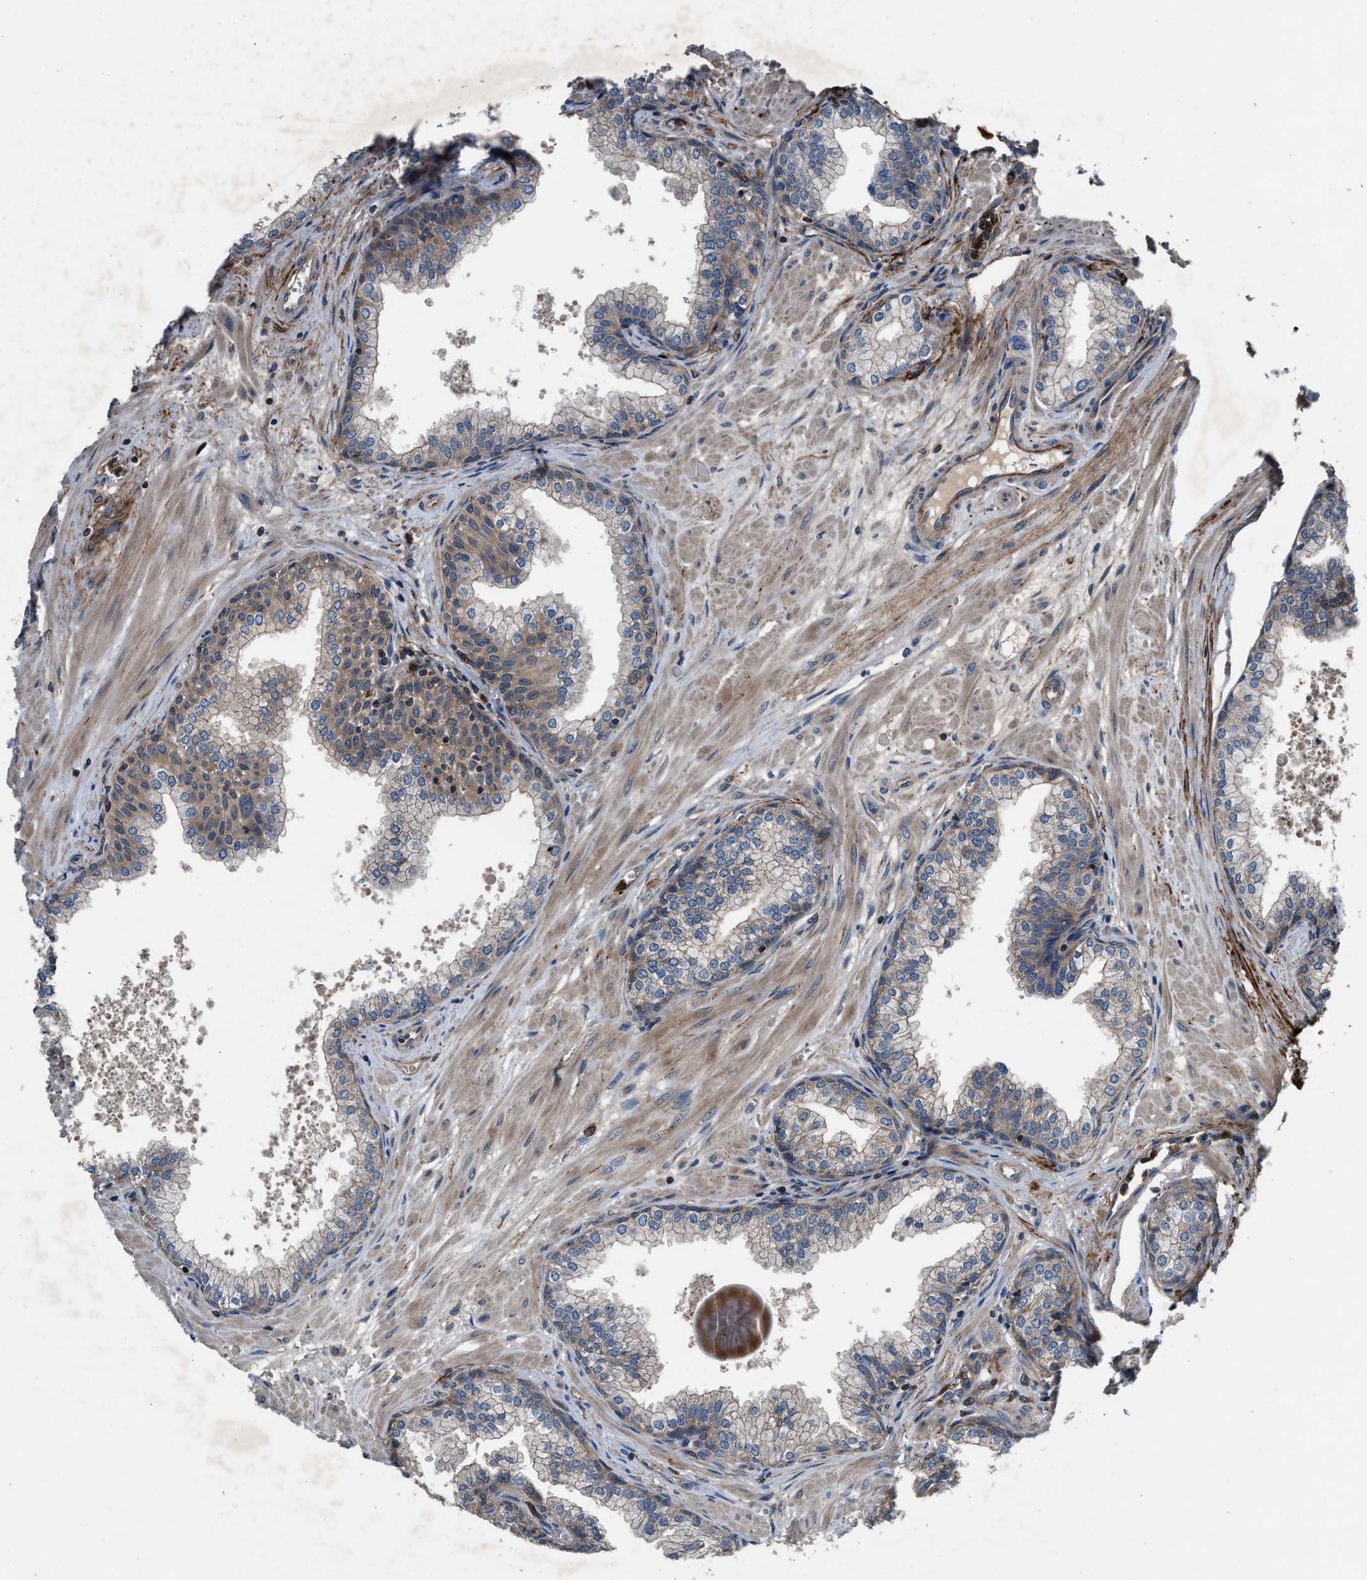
{"staining": {"intensity": "moderate", "quantity": "25%-75%", "location": "cytoplasmic/membranous"}, "tissue": "prostate", "cell_type": "Glandular cells", "image_type": "normal", "snomed": [{"axis": "morphology", "description": "Normal tissue, NOS"}, {"axis": "morphology", "description": "Urothelial carcinoma, Low grade"}, {"axis": "topography", "description": "Urinary bladder"}, {"axis": "topography", "description": "Prostate"}], "caption": "Prostate stained with DAB (3,3'-diaminobenzidine) immunohistochemistry exhibits medium levels of moderate cytoplasmic/membranous staining in about 25%-75% of glandular cells.", "gene": "USP25", "patient": {"sex": "male", "age": 60}}